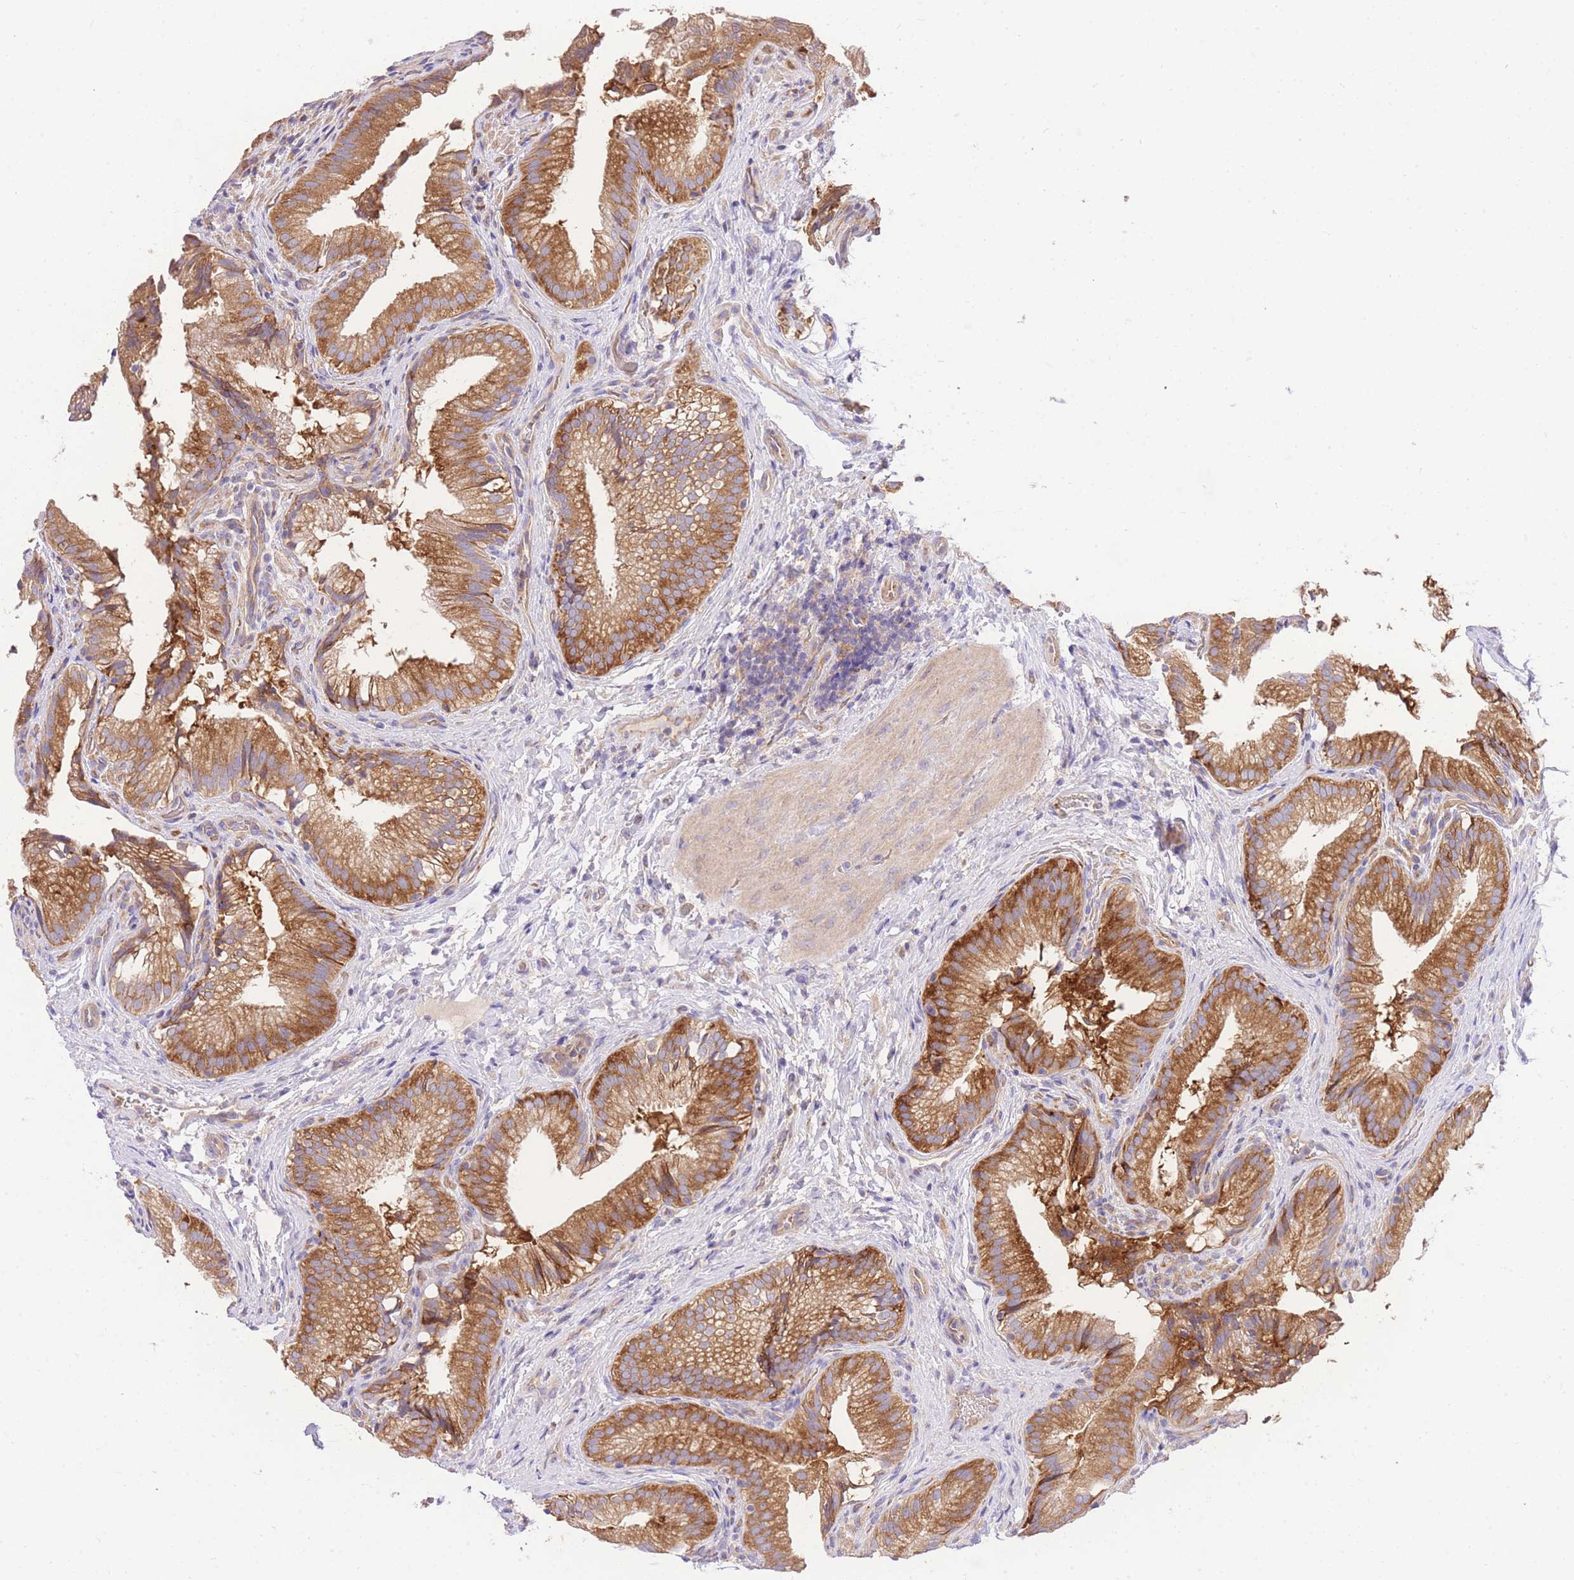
{"staining": {"intensity": "strong", "quantity": ">75%", "location": "cytoplasmic/membranous"}, "tissue": "gallbladder", "cell_type": "Glandular cells", "image_type": "normal", "snomed": [{"axis": "morphology", "description": "Normal tissue, NOS"}, {"axis": "topography", "description": "Gallbladder"}], "caption": "IHC image of normal gallbladder: human gallbladder stained using IHC exhibits high levels of strong protein expression localized specifically in the cytoplasmic/membranous of glandular cells, appearing as a cytoplasmic/membranous brown color.", "gene": "INSYN2B", "patient": {"sex": "female", "age": 30}}